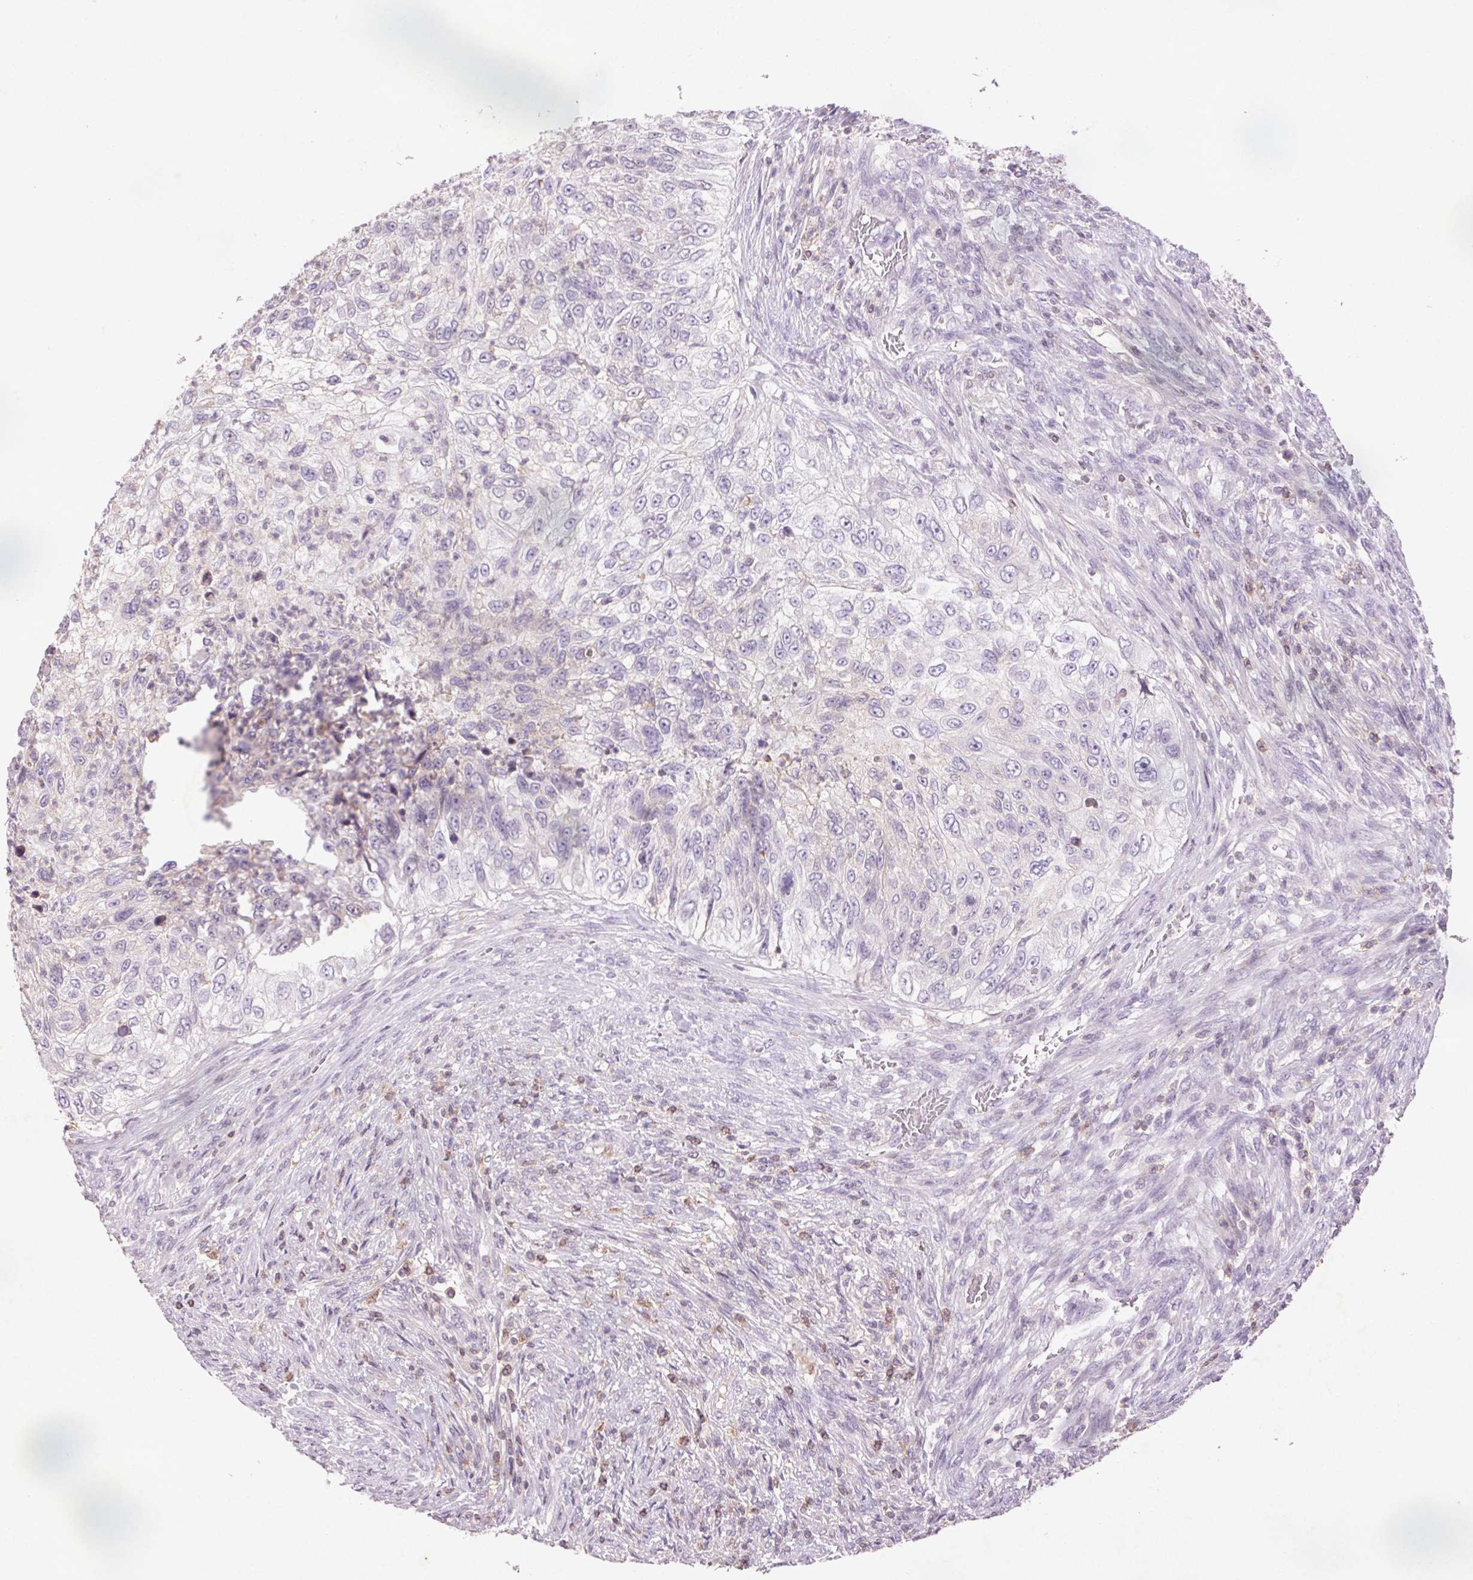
{"staining": {"intensity": "negative", "quantity": "none", "location": "none"}, "tissue": "urothelial cancer", "cell_type": "Tumor cells", "image_type": "cancer", "snomed": [{"axis": "morphology", "description": "Urothelial carcinoma, High grade"}, {"axis": "topography", "description": "Urinary bladder"}], "caption": "An image of urothelial carcinoma (high-grade) stained for a protein shows no brown staining in tumor cells.", "gene": "FNDC7", "patient": {"sex": "female", "age": 60}}